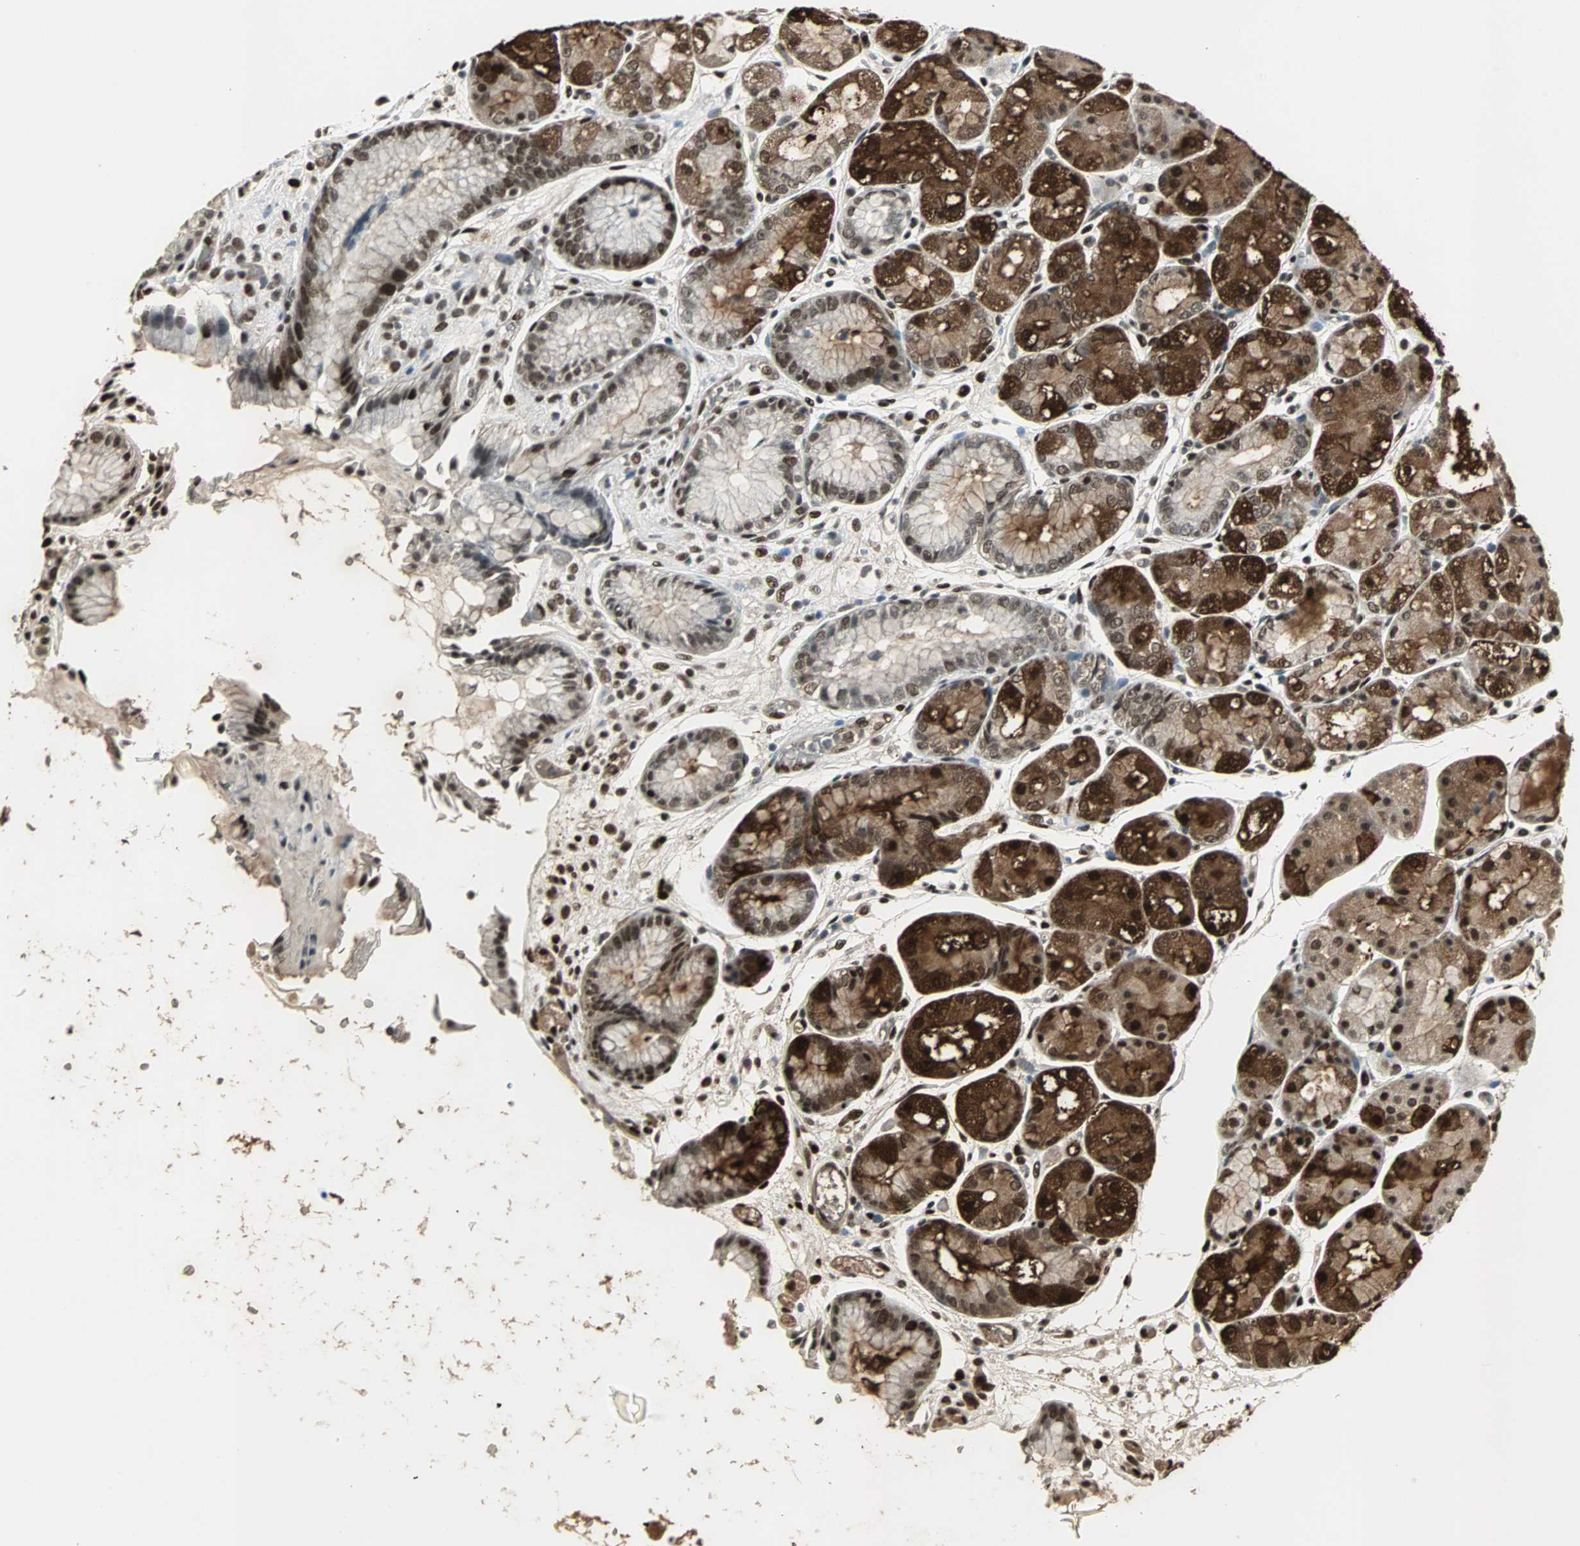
{"staining": {"intensity": "strong", "quantity": ">75%", "location": "cytoplasmic/membranous,nuclear"}, "tissue": "stomach", "cell_type": "Glandular cells", "image_type": "normal", "snomed": [{"axis": "morphology", "description": "Normal tissue, NOS"}, {"axis": "topography", "description": "Stomach, upper"}], "caption": "IHC (DAB (3,3'-diaminobenzidine)) staining of normal human stomach exhibits strong cytoplasmic/membranous,nuclear protein expression in approximately >75% of glandular cells.", "gene": "TAF5", "patient": {"sex": "male", "age": 72}}